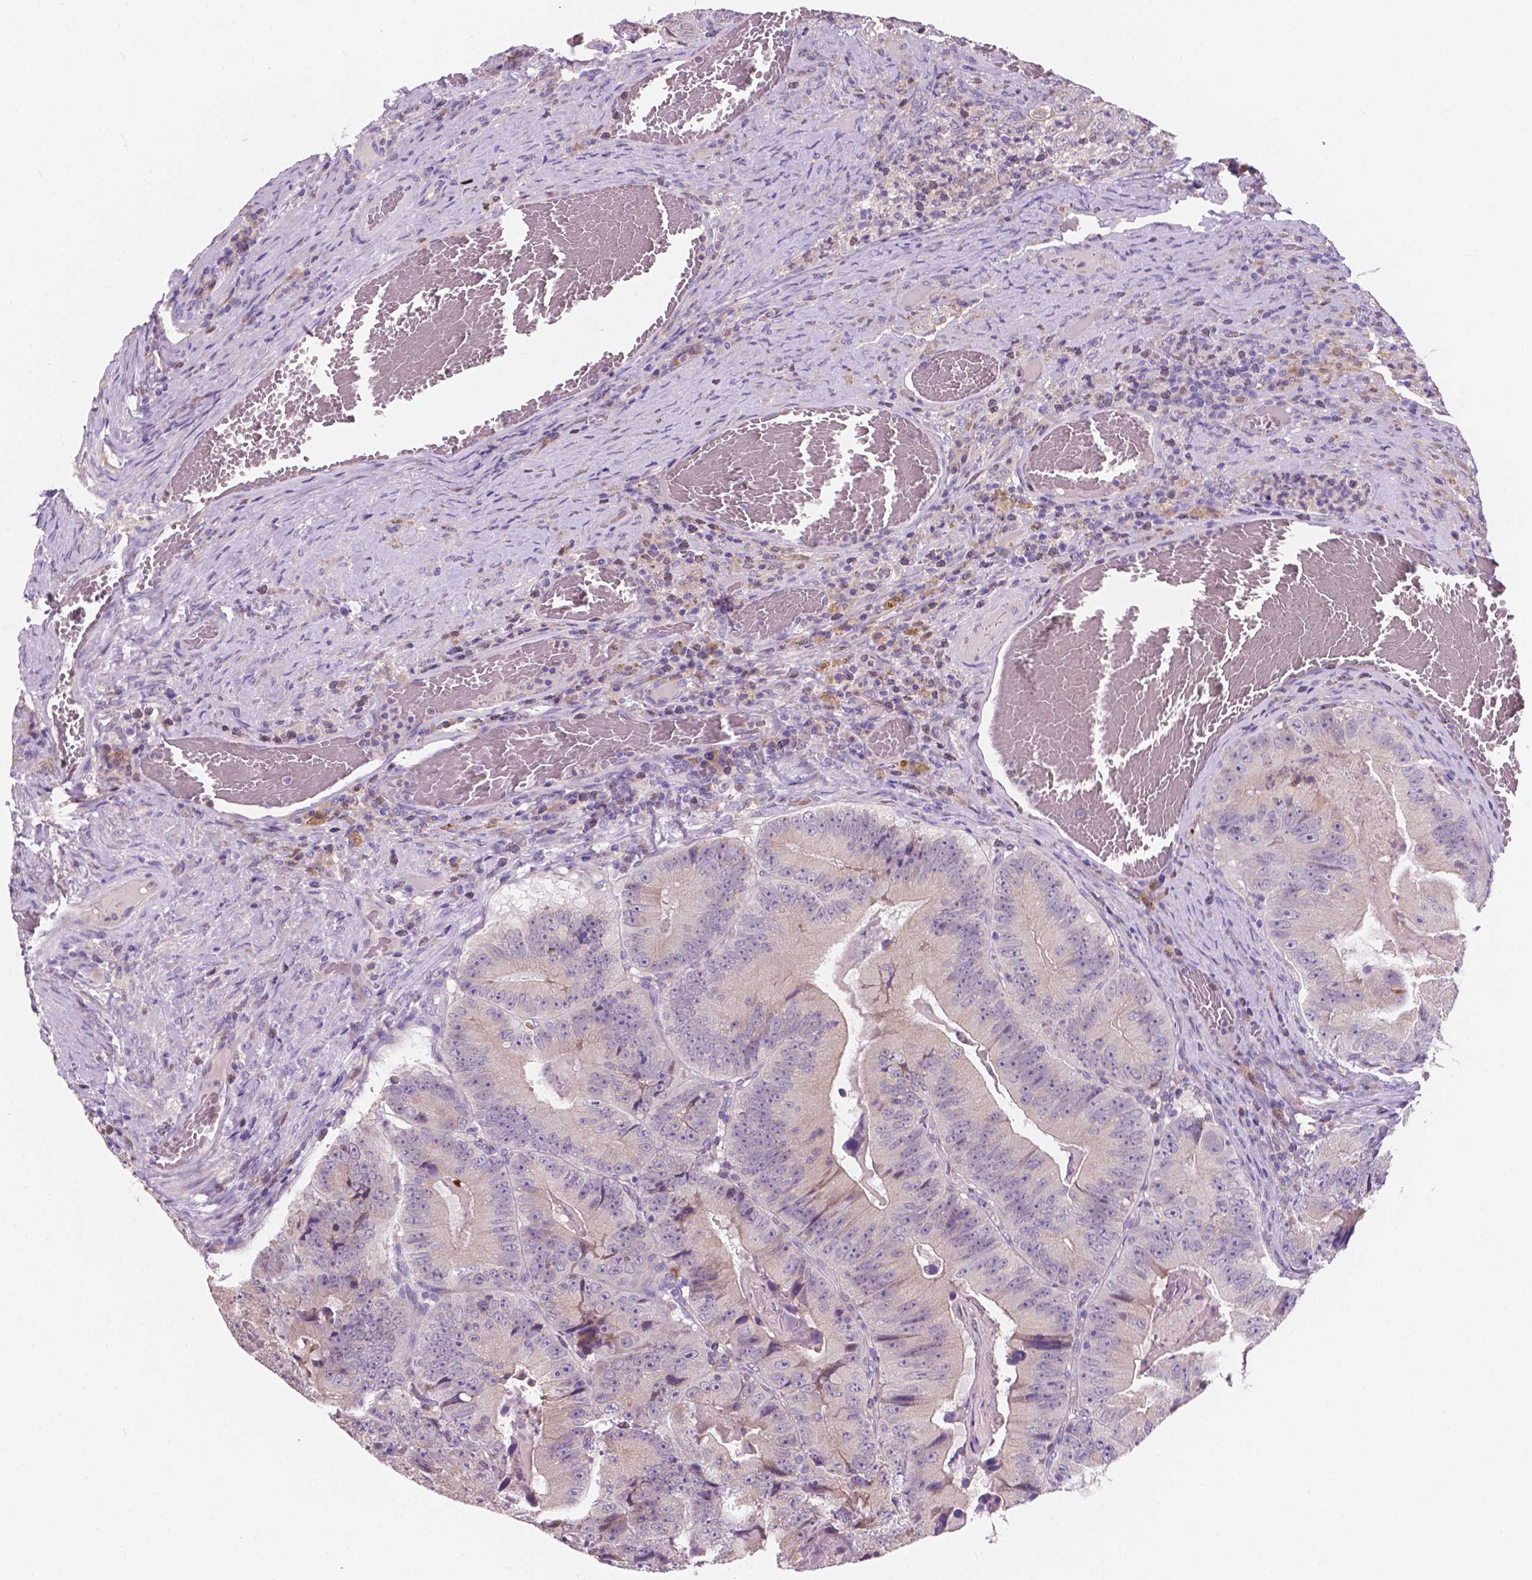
{"staining": {"intensity": "negative", "quantity": "none", "location": "none"}, "tissue": "colorectal cancer", "cell_type": "Tumor cells", "image_type": "cancer", "snomed": [{"axis": "morphology", "description": "Adenocarcinoma, NOS"}, {"axis": "topography", "description": "Colon"}], "caption": "This is a histopathology image of immunohistochemistry staining of adenocarcinoma (colorectal), which shows no expression in tumor cells.", "gene": "IREB2", "patient": {"sex": "female", "age": 86}}